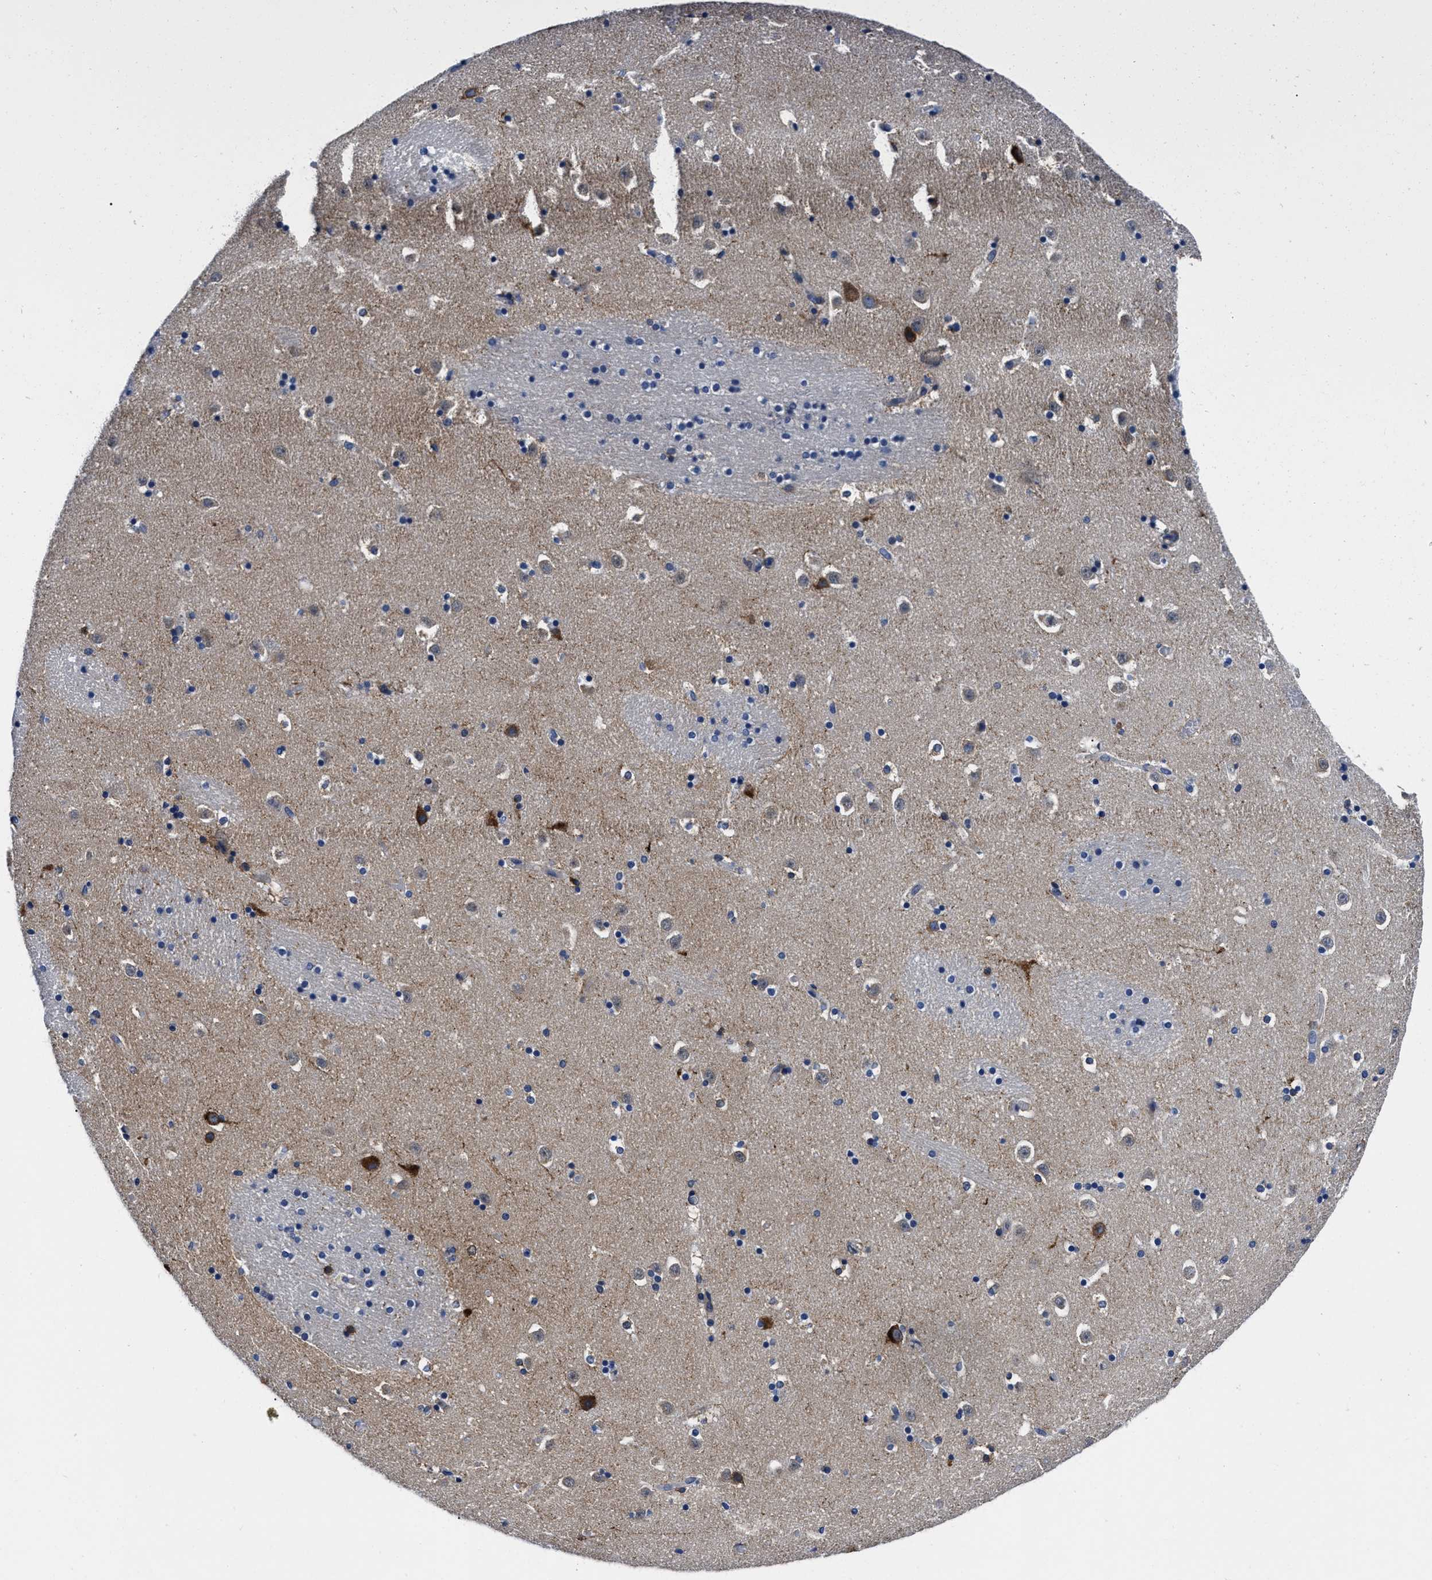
{"staining": {"intensity": "strong", "quantity": "<25%", "location": "cytoplasmic/membranous"}, "tissue": "caudate", "cell_type": "Glial cells", "image_type": "normal", "snomed": [{"axis": "morphology", "description": "Normal tissue, NOS"}, {"axis": "topography", "description": "Lateral ventricle wall"}], "caption": "A brown stain shows strong cytoplasmic/membranous staining of a protein in glial cells of normal human caudate.", "gene": "SLC35F1", "patient": {"sex": "male", "age": 45}}